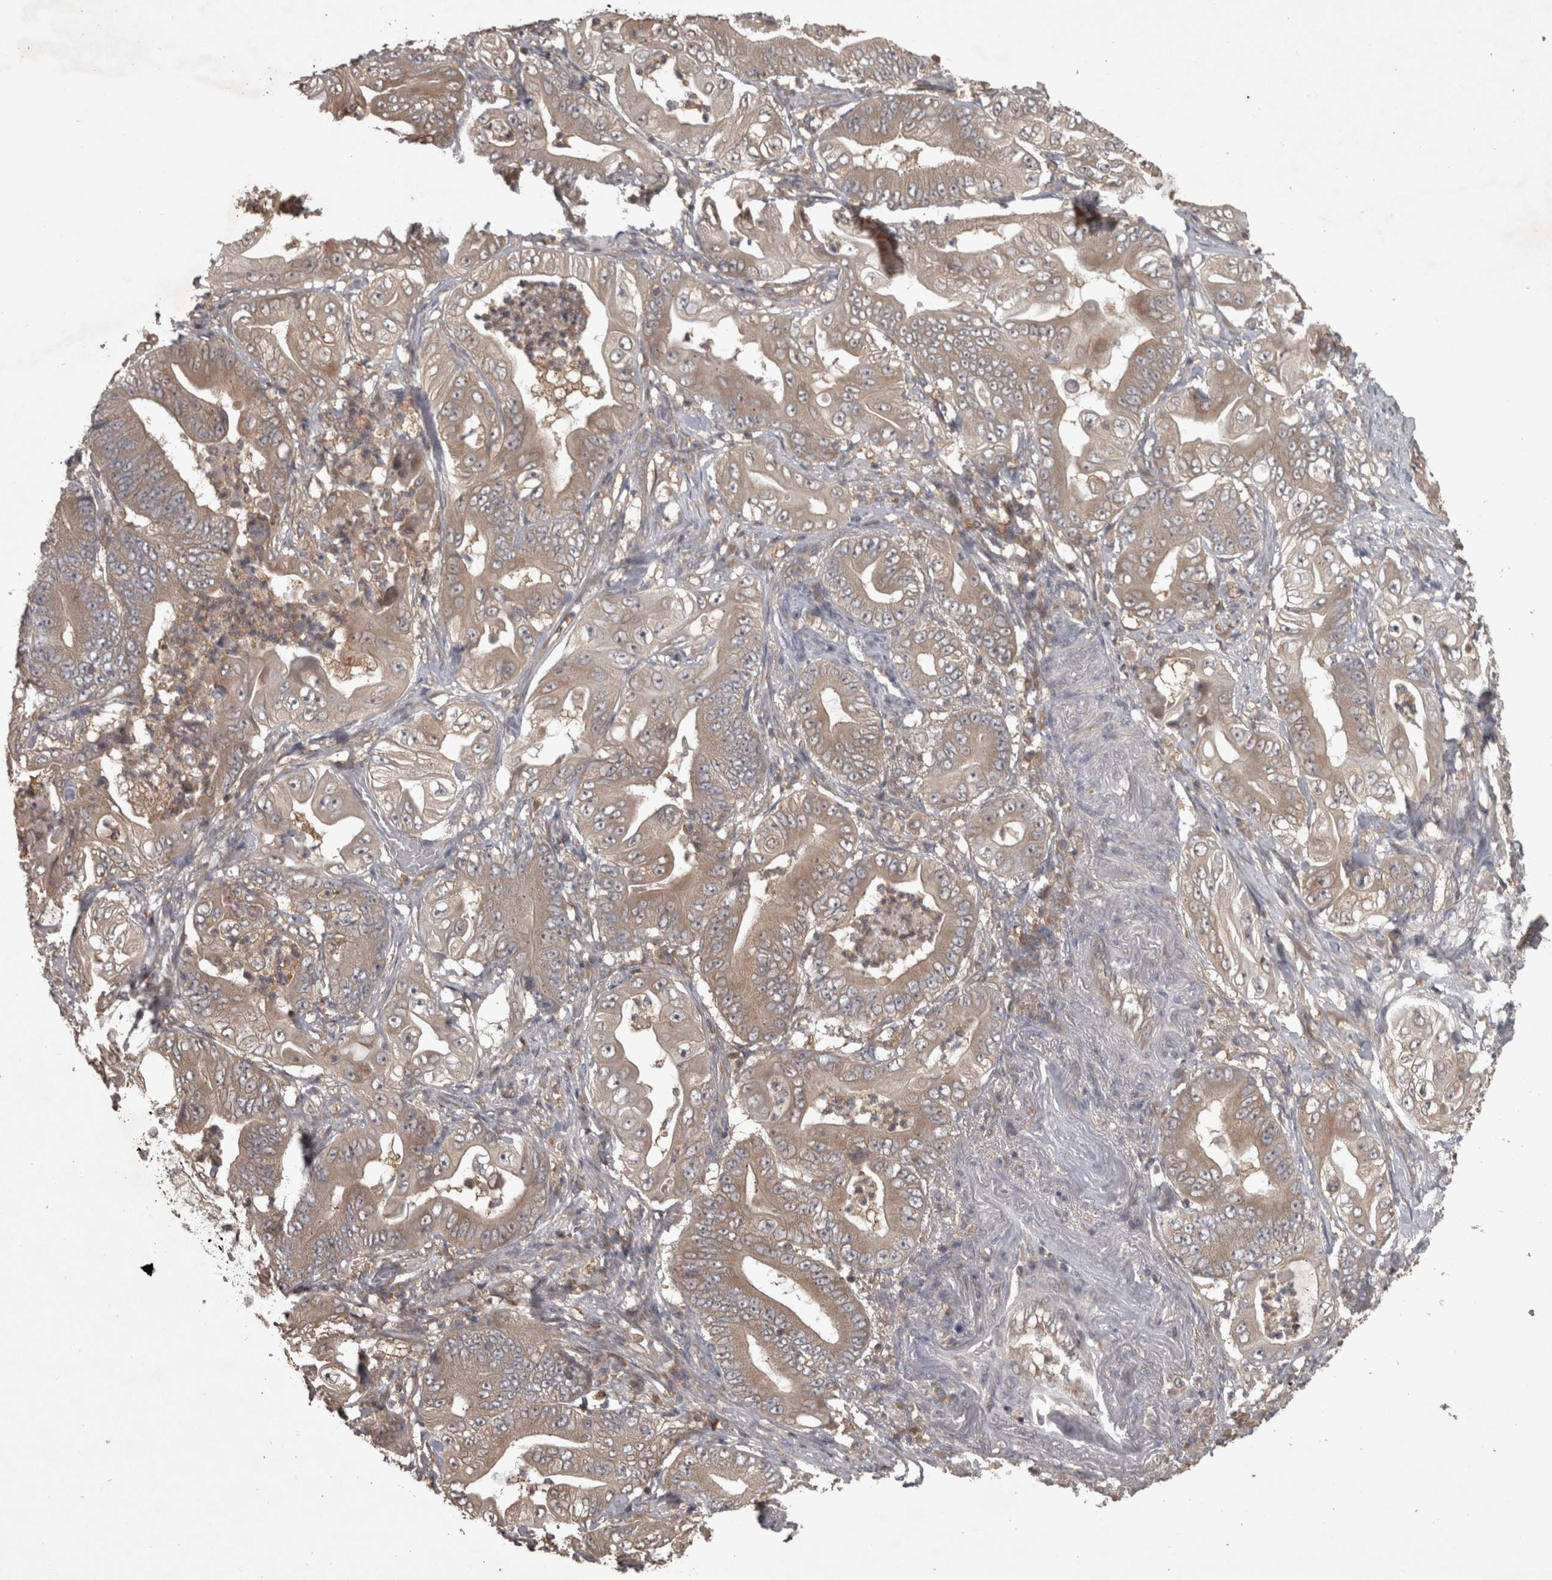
{"staining": {"intensity": "weak", "quantity": ">75%", "location": "cytoplasmic/membranous"}, "tissue": "stomach cancer", "cell_type": "Tumor cells", "image_type": "cancer", "snomed": [{"axis": "morphology", "description": "Adenocarcinoma, NOS"}, {"axis": "topography", "description": "Stomach"}], "caption": "Weak cytoplasmic/membranous expression is seen in approximately >75% of tumor cells in stomach cancer.", "gene": "MICU3", "patient": {"sex": "female", "age": 73}}